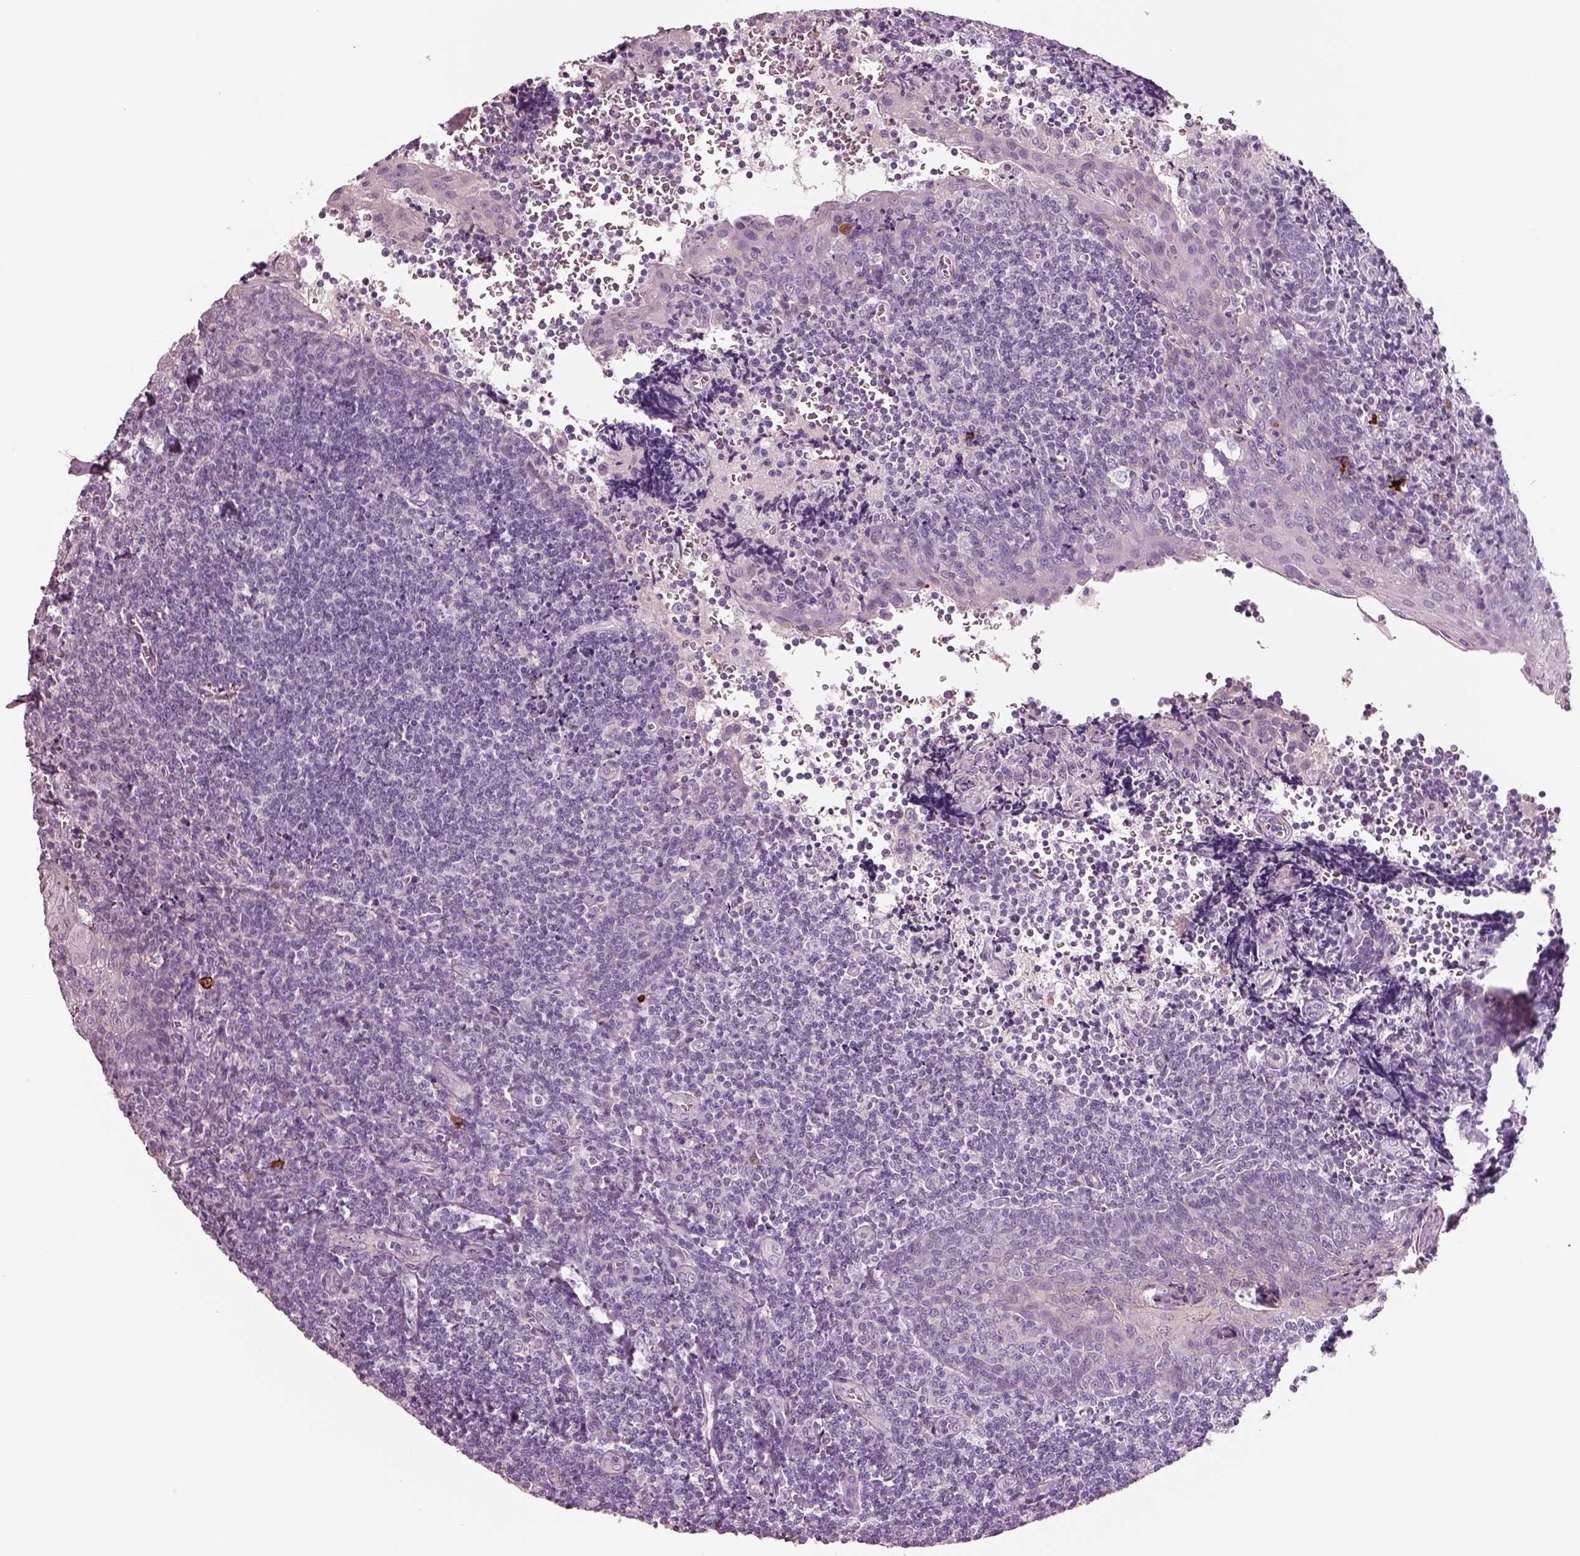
{"staining": {"intensity": "negative", "quantity": "none", "location": "none"}, "tissue": "tonsil", "cell_type": "Germinal center cells", "image_type": "normal", "snomed": [{"axis": "morphology", "description": "Normal tissue, NOS"}, {"axis": "morphology", "description": "Inflammation, NOS"}, {"axis": "topography", "description": "Tonsil"}], "caption": "An IHC image of normal tonsil is shown. There is no staining in germinal center cells of tonsil. (DAB (3,3'-diaminobenzidine) immunohistochemistry (IHC), high magnification).", "gene": "IGLL1", "patient": {"sex": "female", "age": 31}}